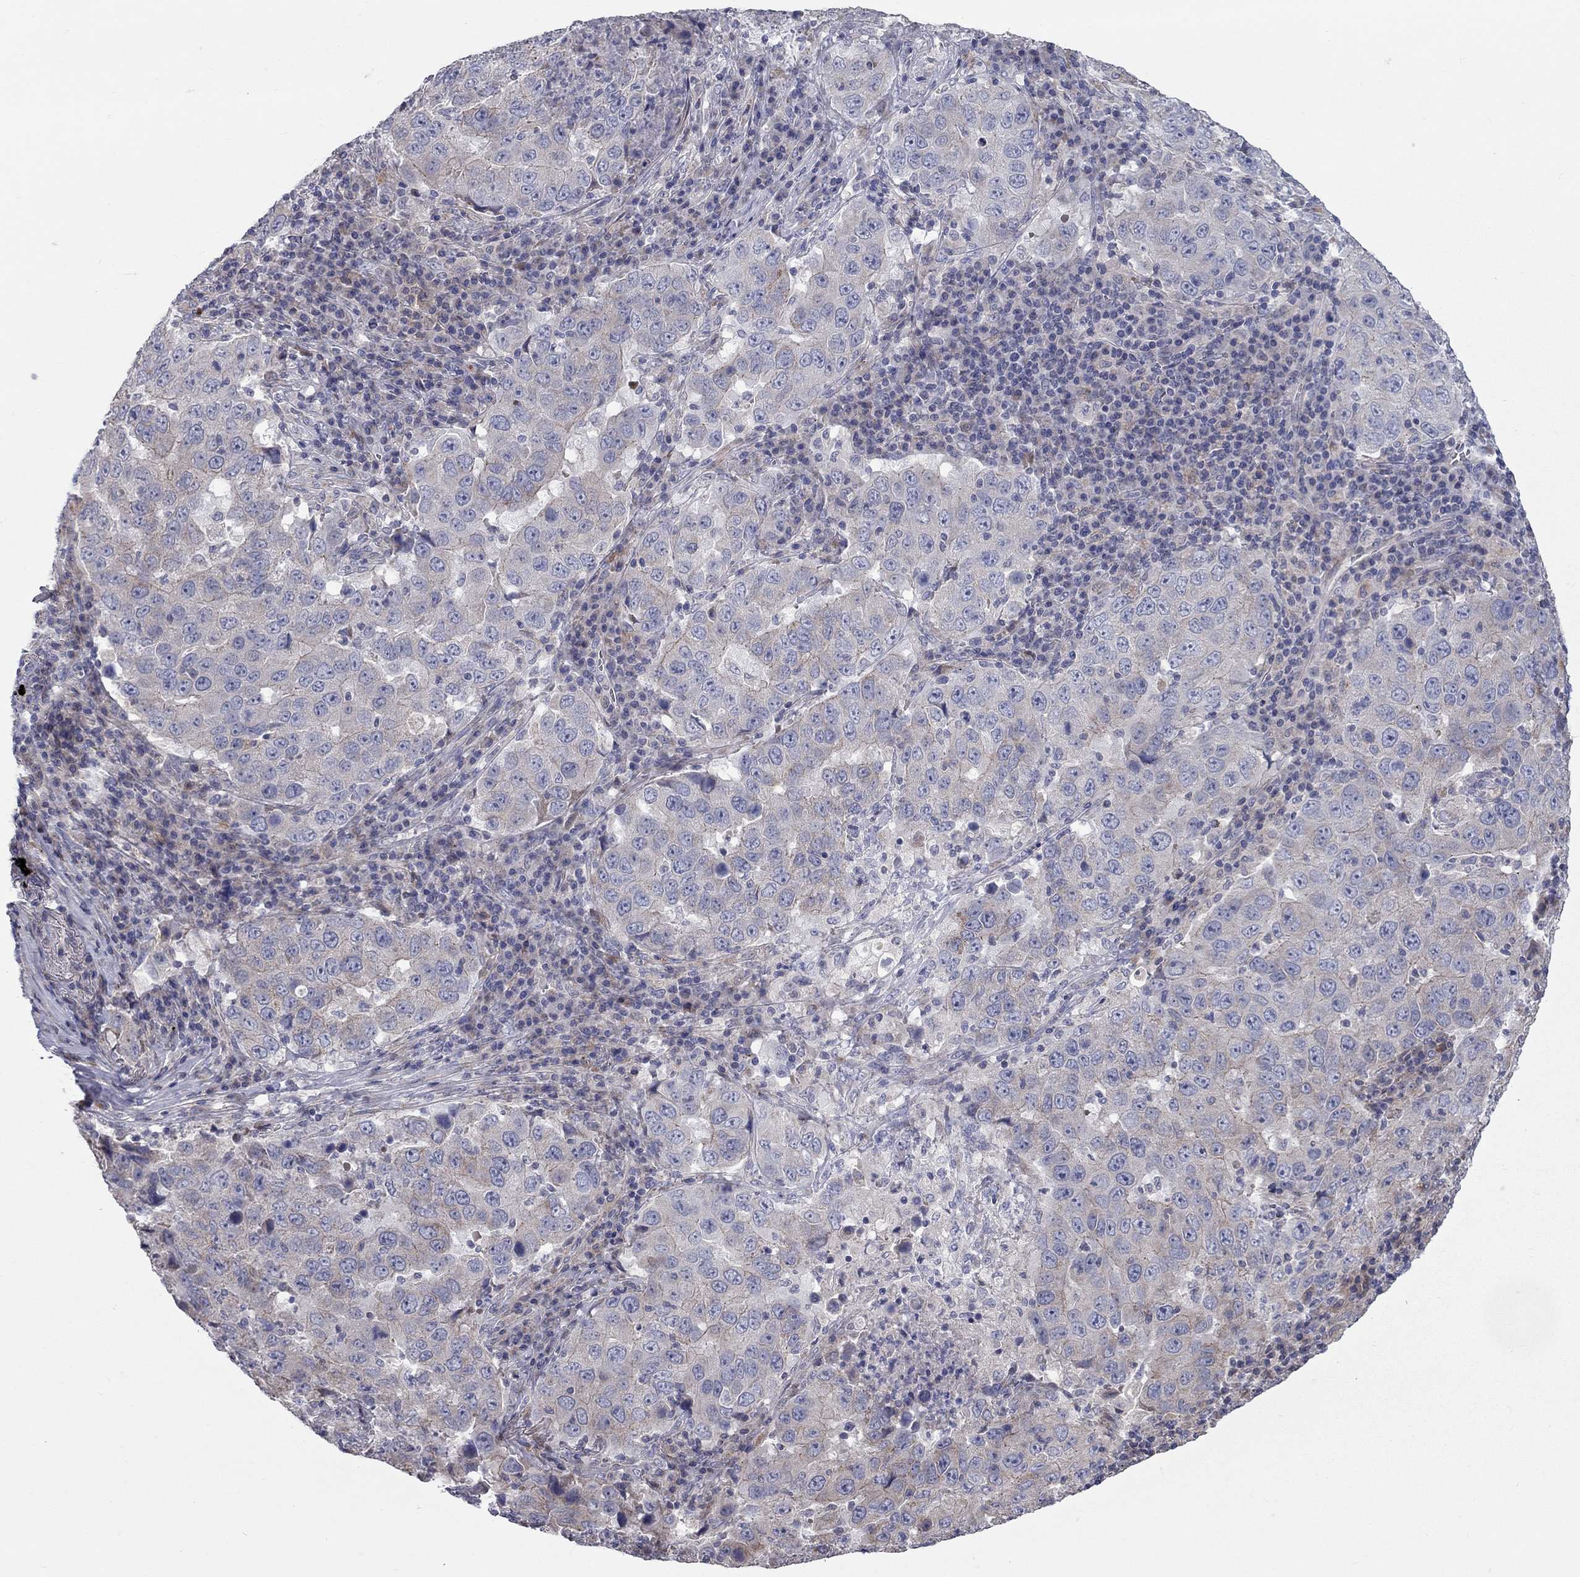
{"staining": {"intensity": "negative", "quantity": "none", "location": "none"}, "tissue": "lung cancer", "cell_type": "Tumor cells", "image_type": "cancer", "snomed": [{"axis": "morphology", "description": "Adenocarcinoma, NOS"}, {"axis": "topography", "description": "Lung"}], "caption": "High power microscopy photomicrograph of an immunohistochemistry (IHC) photomicrograph of adenocarcinoma (lung), revealing no significant positivity in tumor cells. (Brightfield microscopy of DAB IHC at high magnification).", "gene": "KANSL1L", "patient": {"sex": "male", "age": 73}}